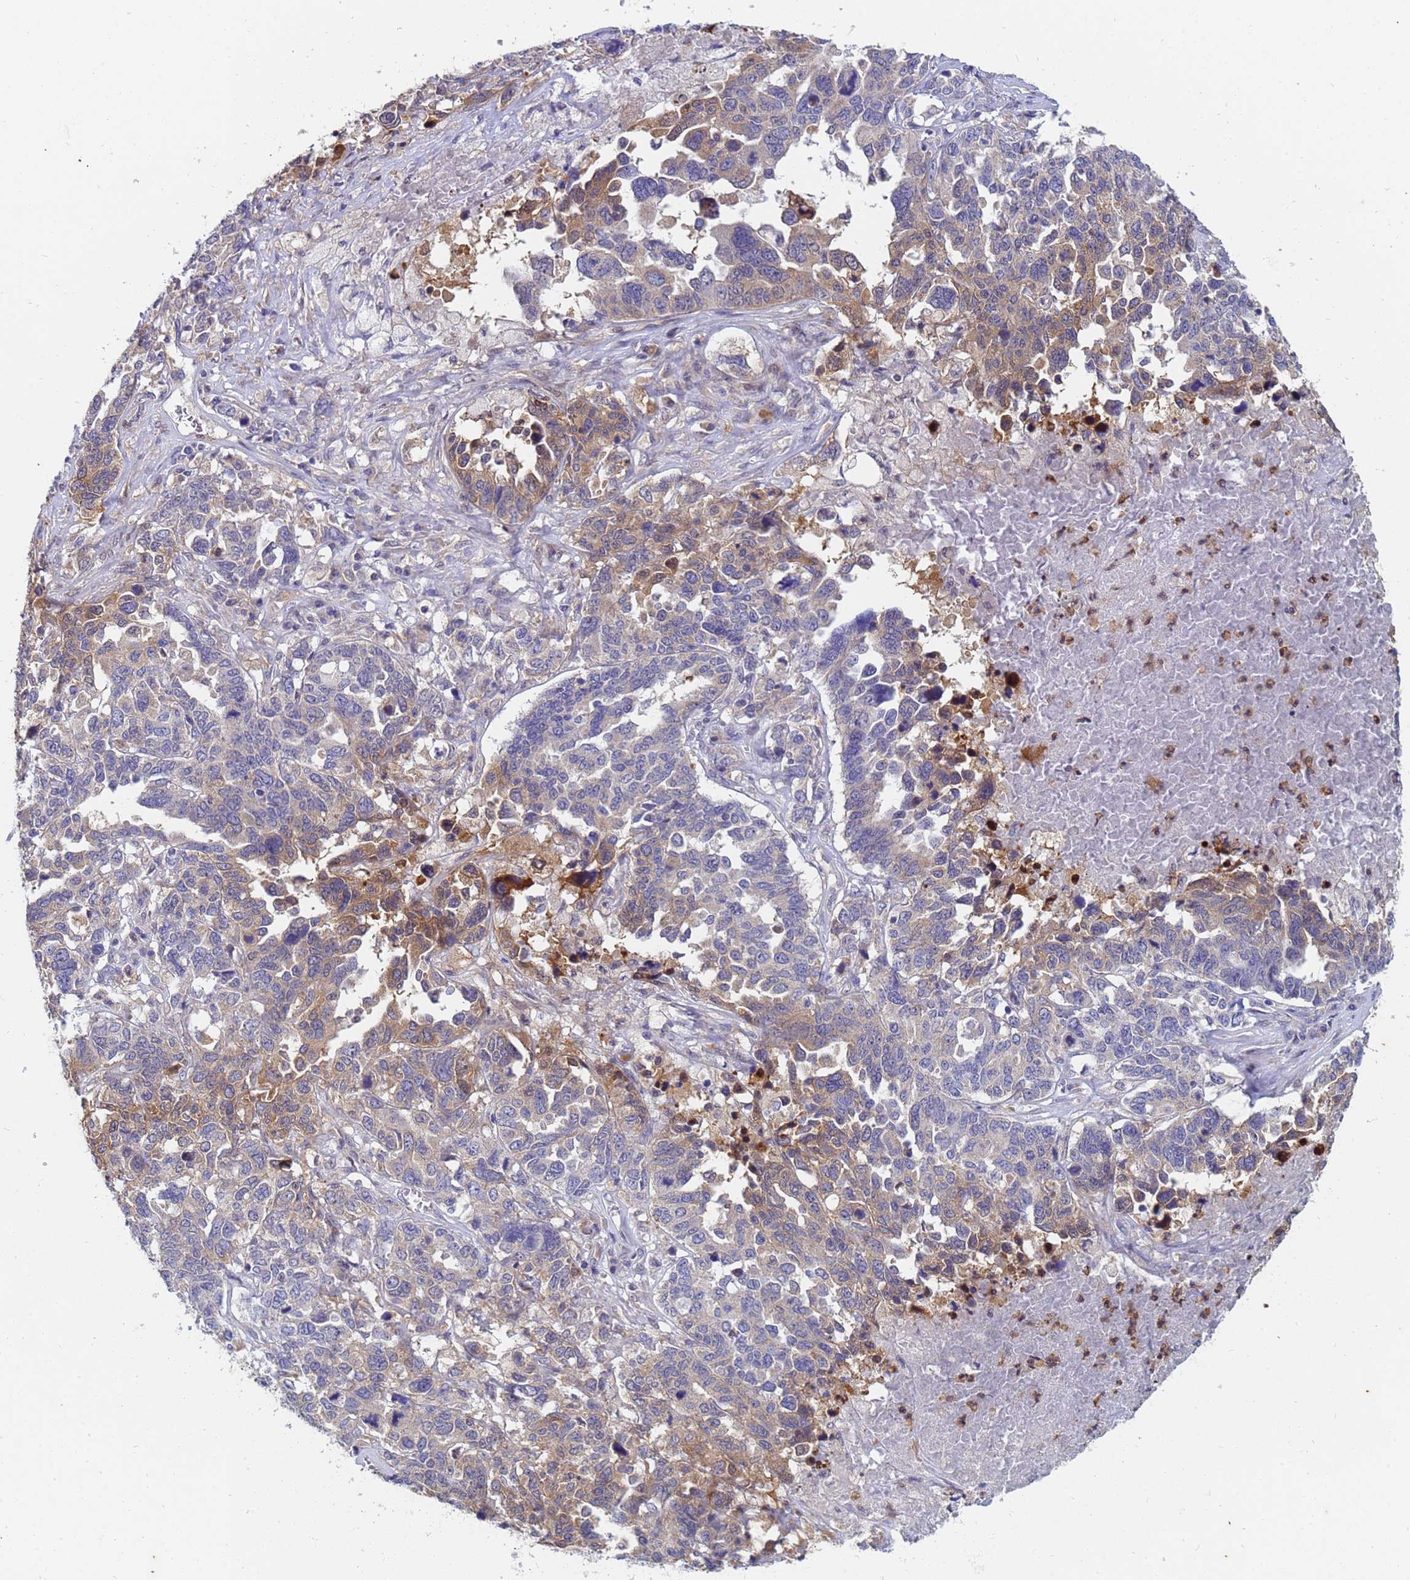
{"staining": {"intensity": "moderate", "quantity": "<25%", "location": "cytoplasmic/membranous"}, "tissue": "ovarian cancer", "cell_type": "Tumor cells", "image_type": "cancer", "snomed": [{"axis": "morphology", "description": "Carcinoma, endometroid"}, {"axis": "topography", "description": "Ovary"}], "caption": "About <25% of tumor cells in human ovarian endometroid carcinoma reveal moderate cytoplasmic/membranous protein positivity as visualized by brown immunohistochemical staining.", "gene": "TTLL11", "patient": {"sex": "female", "age": 62}}